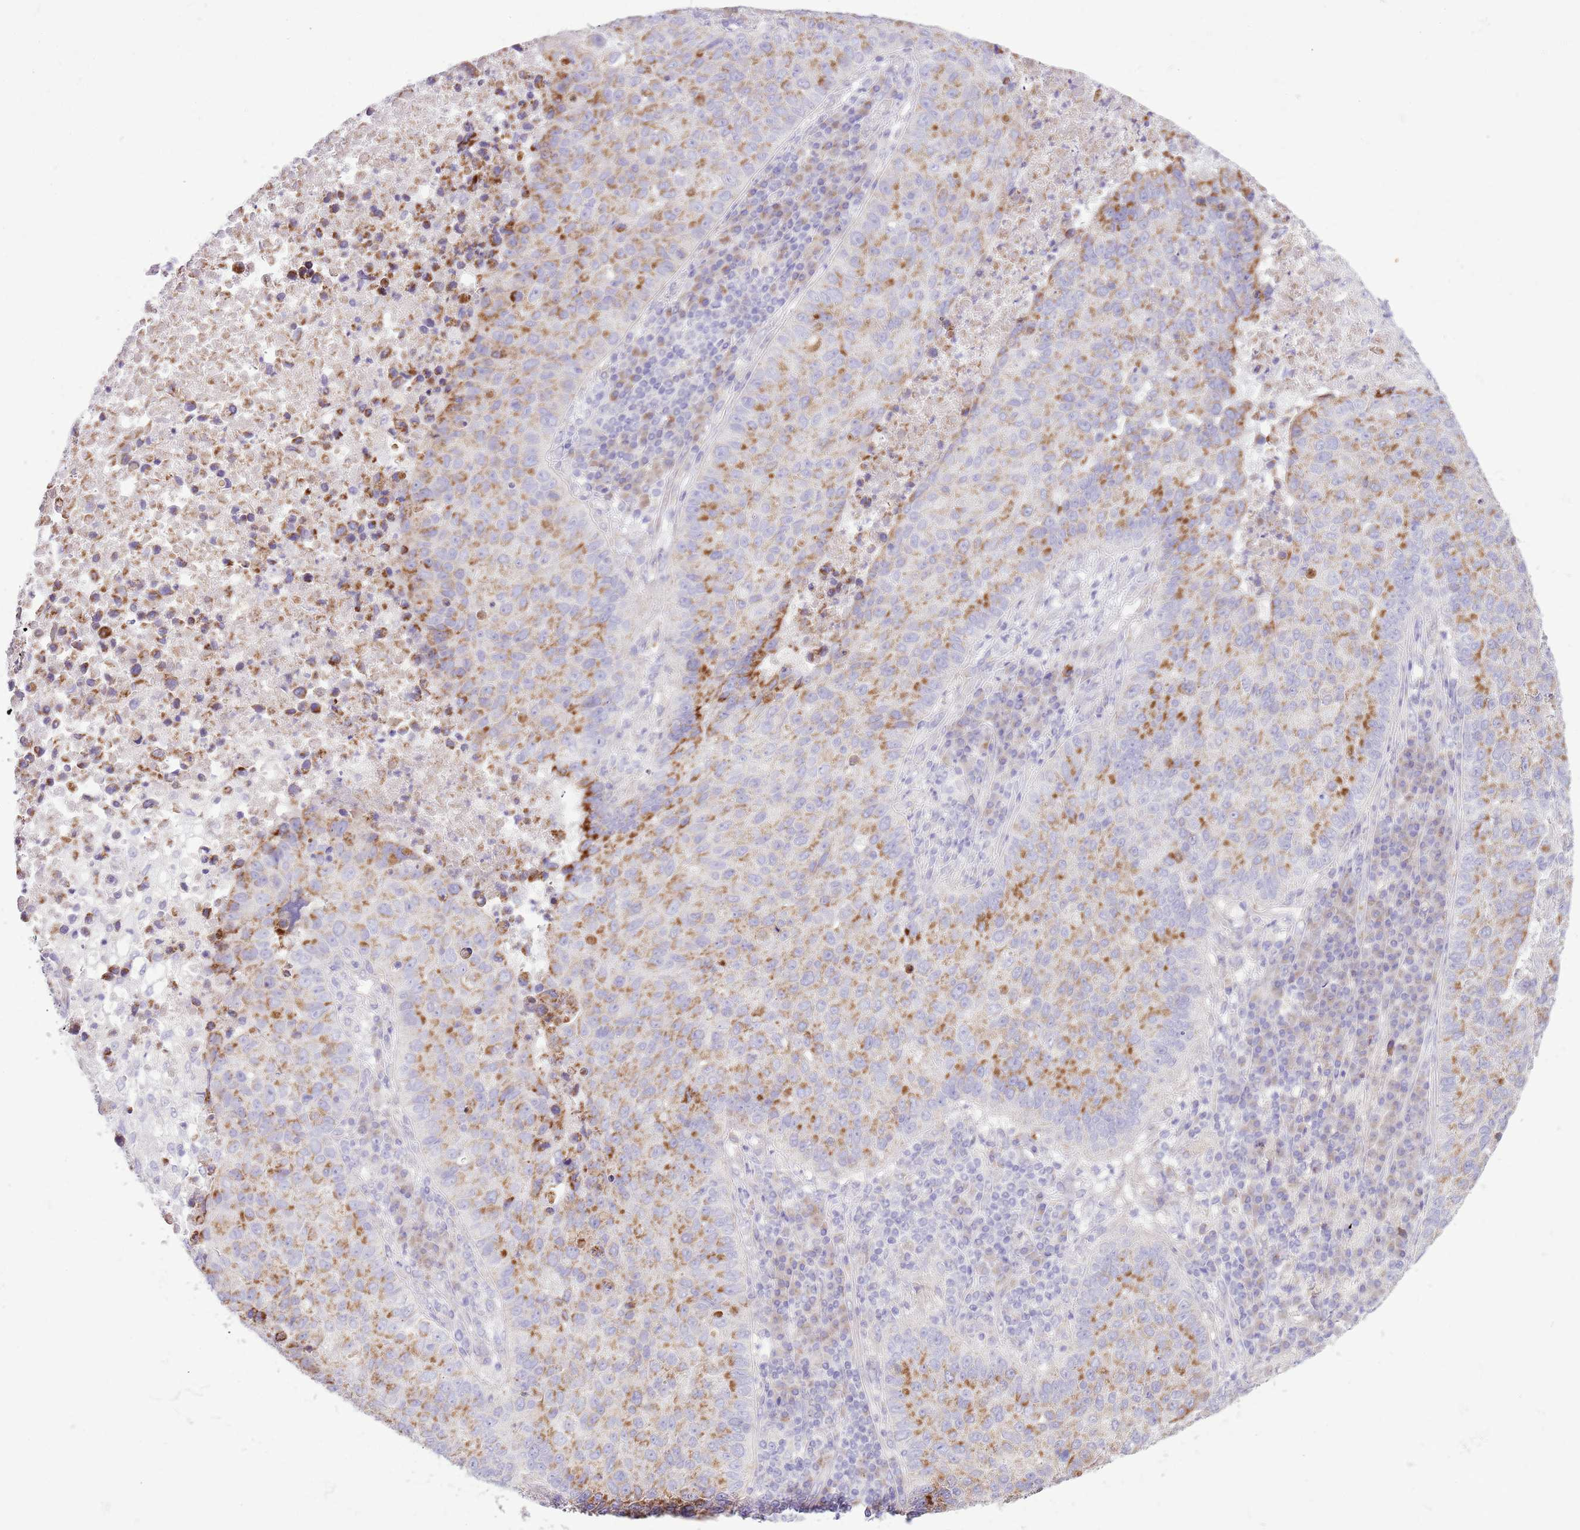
{"staining": {"intensity": "moderate", "quantity": "25%-75%", "location": "cytoplasmic/membranous"}, "tissue": "lung cancer", "cell_type": "Tumor cells", "image_type": "cancer", "snomed": [{"axis": "morphology", "description": "Squamous cell carcinoma, NOS"}, {"axis": "topography", "description": "Lung"}], "caption": "Immunohistochemistry (IHC) image of human squamous cell carcinoma (lung) stained for a protein (brown), which demonstrates medium levels of moderate cytoplasmic/membranous staining in approximately 25%-75% of tumor cells.", "gene": "OAZ2", "patient": {"sex": "male", "age": 73}}